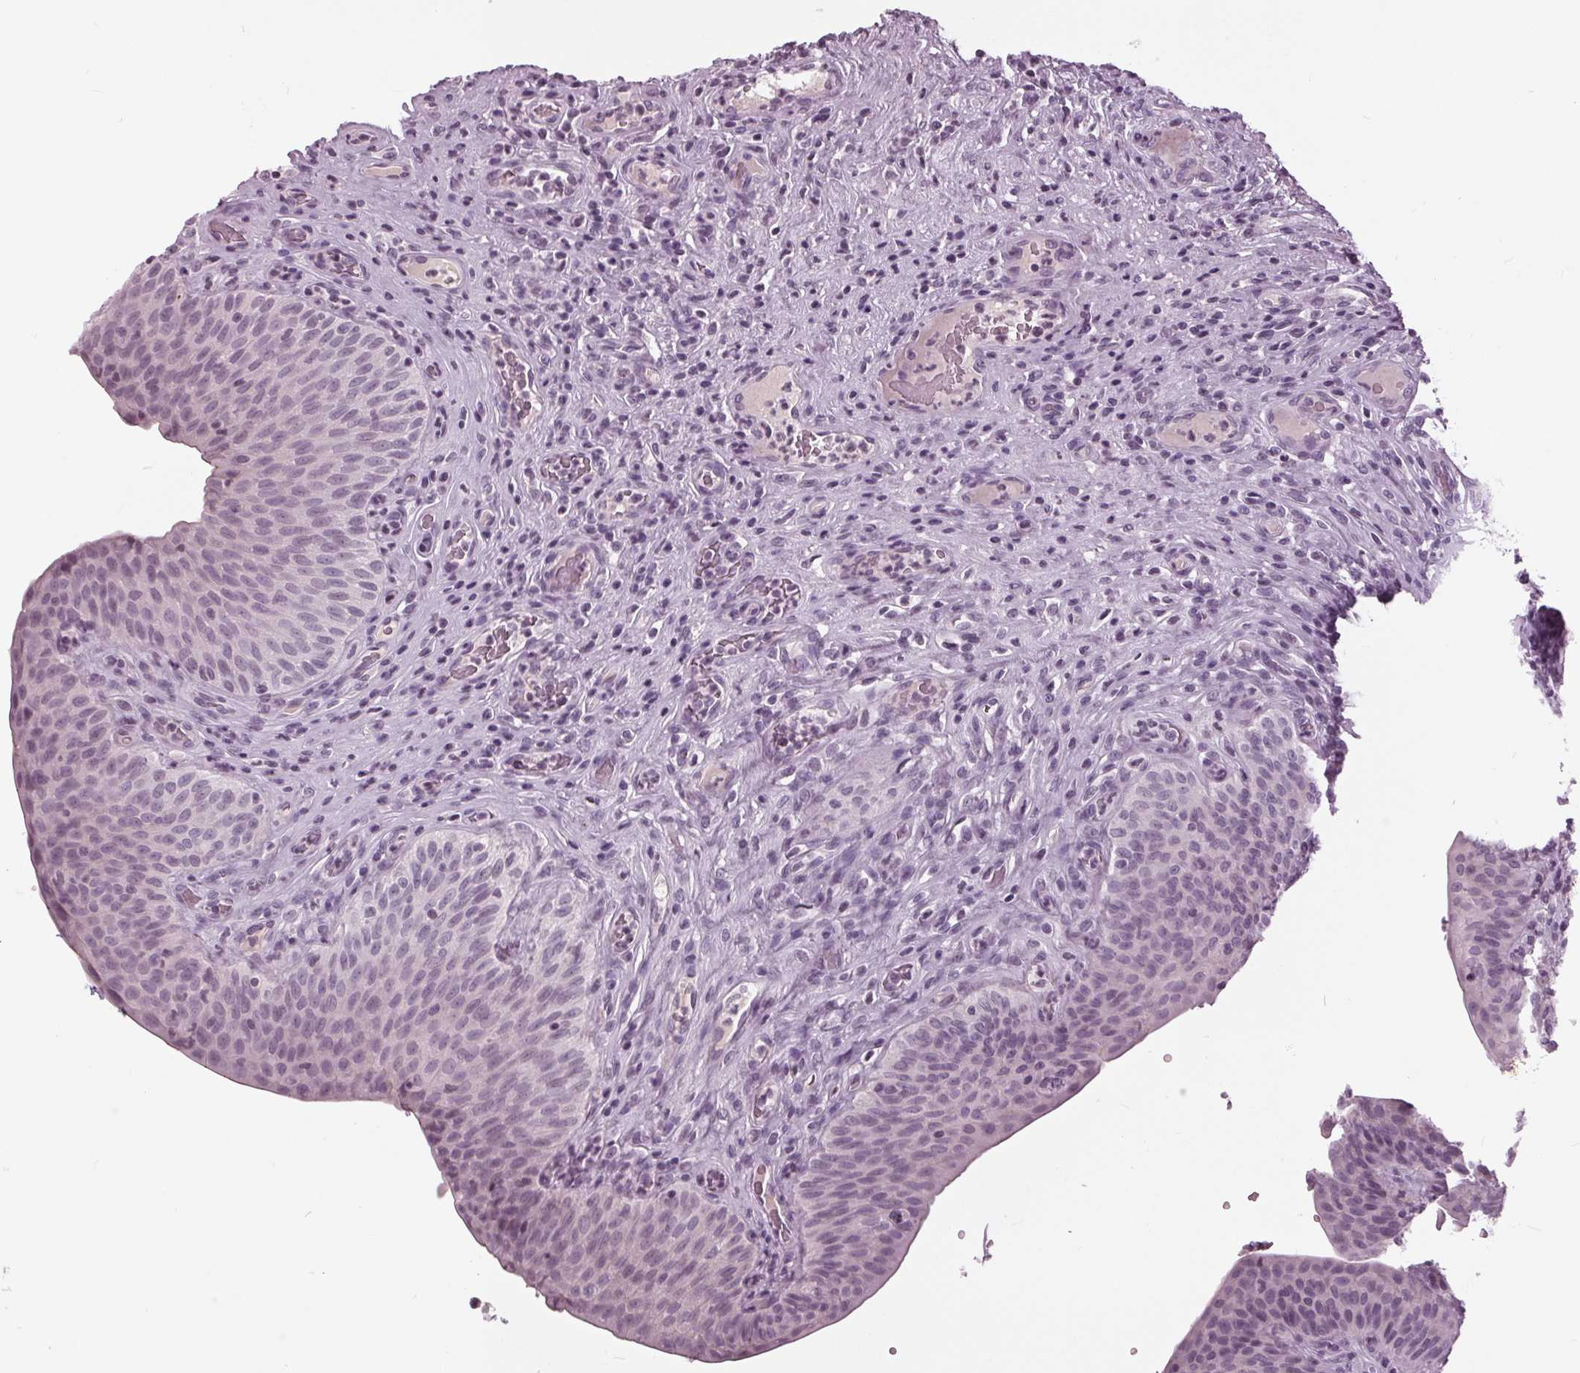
{"staining": {"intensity": "negative", "quantity": "none", "location": "none"}, "tissue": "urinary bladder", "cell_type": "Urothelial cells", "image_type": "normal", "snomed": [{"axis": "morphology", "description": "Normal tissue, NOS"}, {"axis": "topography", "description": "Urinary bladder"}, {"axis": "topography", "description": "Peripheral nerve tissue"}], "caption": "DAB immunohistochemical staining of unremarkable urinary bladder shows no significant staining in urothelial cells.", "gene": "SLC9A4", "patient": {"sex": "male", "age": 66}}